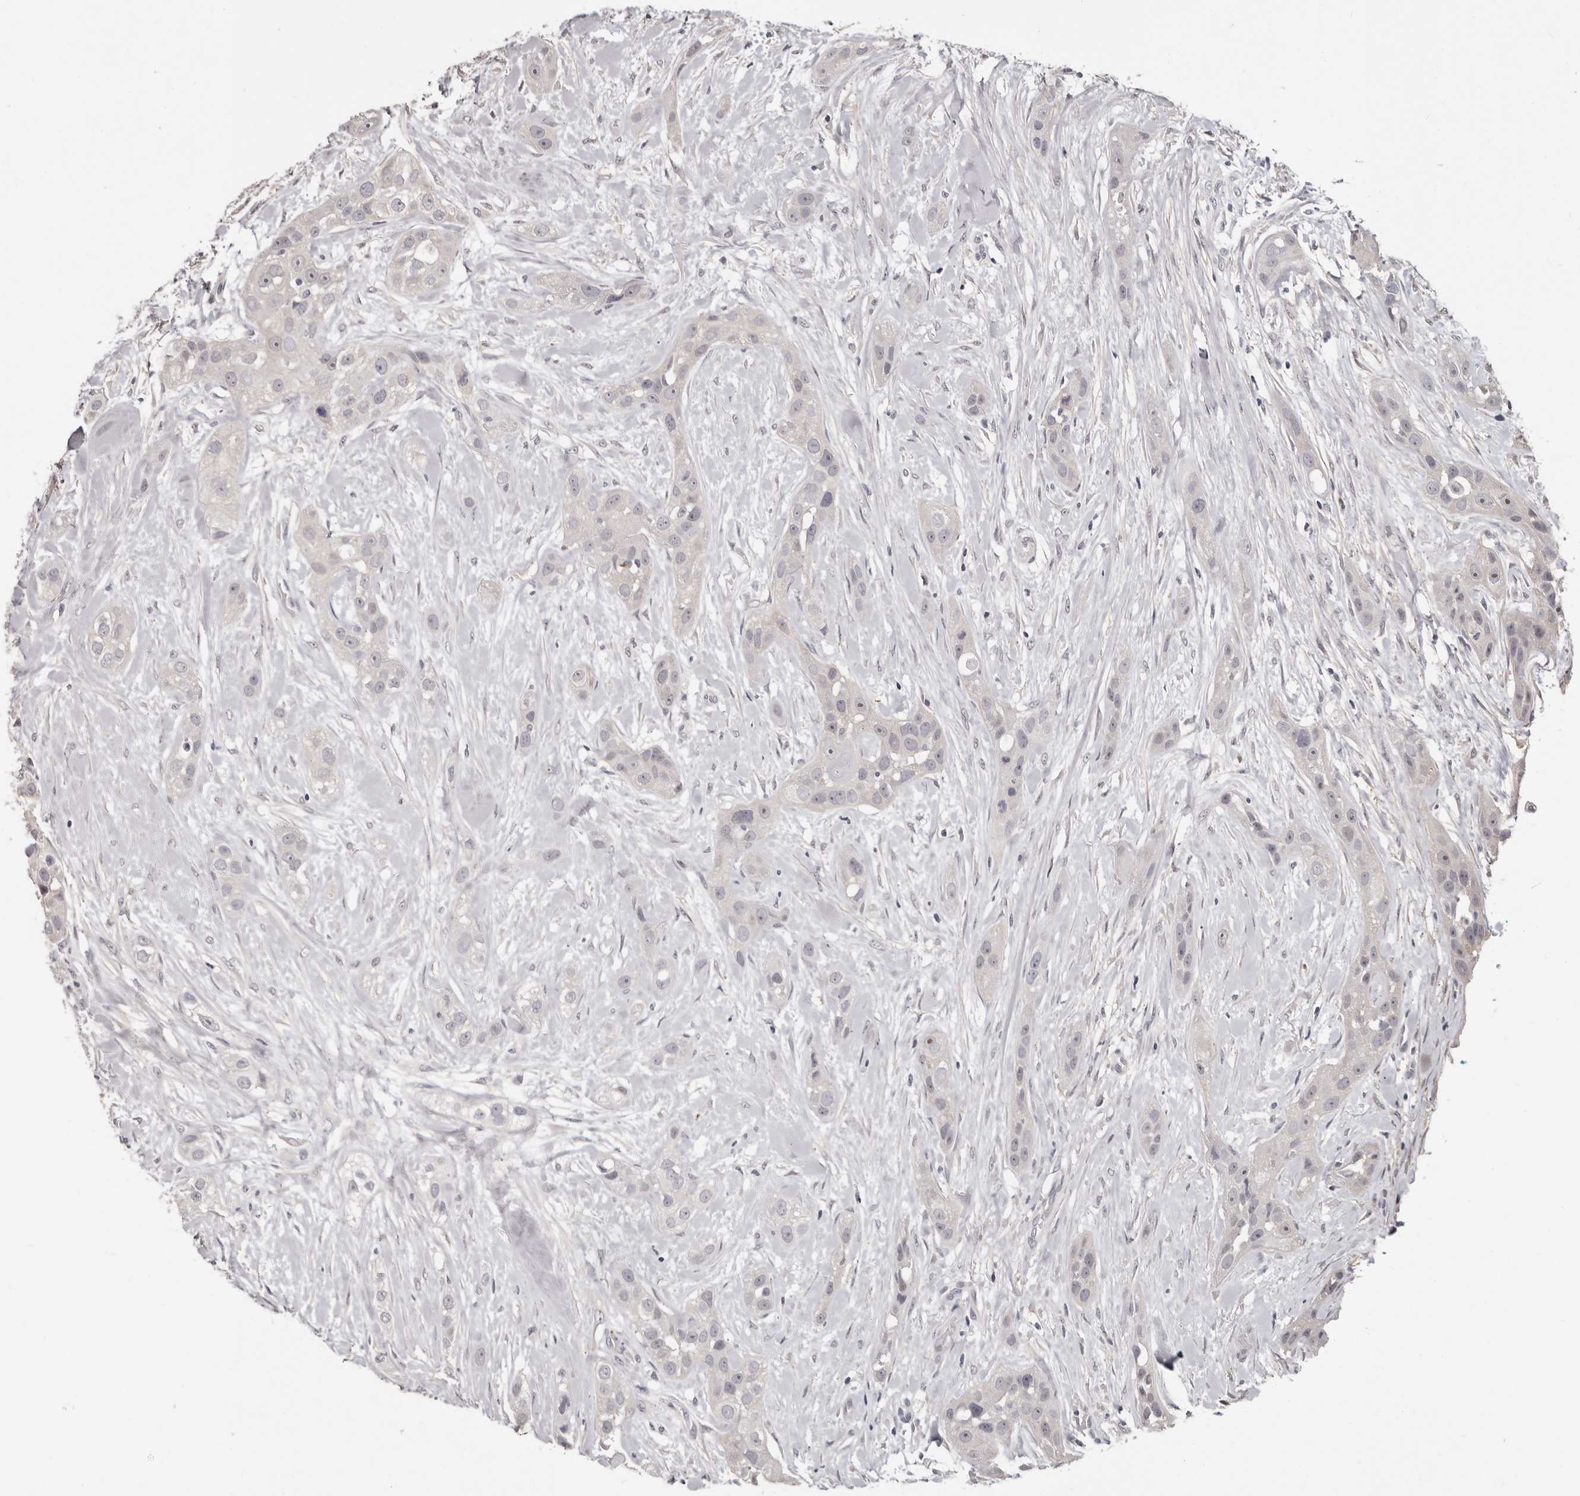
{"staining": {"intensity": "negative", "quantity": "none", "location": "none"}, "tissue": "head and neck cancer", "cell_type": "Tumor cells", "image_type": "cancer", "snomed": [{"axis": "morphology", "description": "Normal tissue, NOS"}, {"axis": "morphology", "description": "Squamous cell carcinoma, NOS"}, {"axis": "topography", "description": "Skeletal muscle"}, {"axis": "topography", "description": "Head-Neck"}], "caption": "Immunohistochemistry (IHC) of head and neck cancer (squamous cell carcinoma) displays no staining in tumor cells.", "gene": "GPR157", "patient": {"sex": "male", "age": 51}}